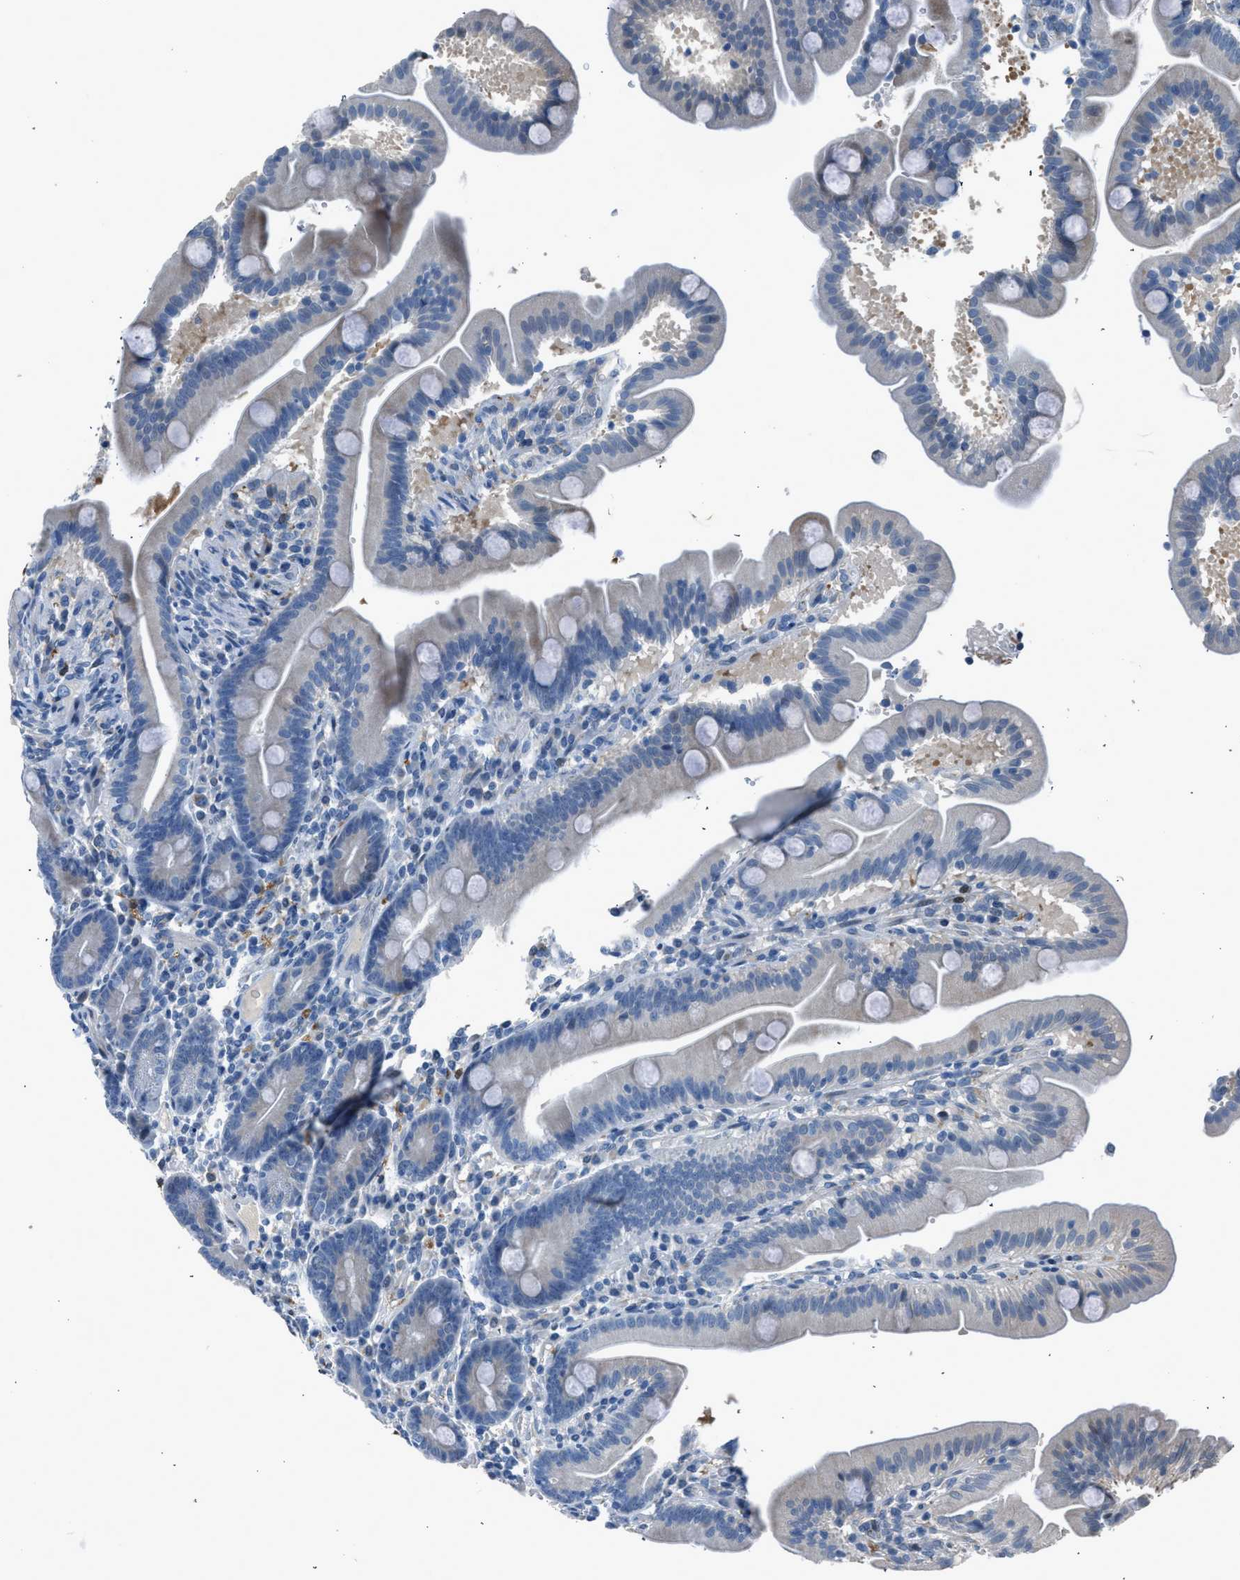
{"staining": {"intensity": "weak", "quantity": "<25%", "location": "cytoplasmic/membranous"}, "tissue": "duodenum", "cell_type": "Glandular cells", "image_type": "normal", "snomed": [{"axis": "morphology", "description": "Normal tissue, NOS"}, {"axis": "topography", "description": "Duodenum"}], "caption": "Immunohistochemistry (IHC) of benign human duodenum reveals no positivity in glandular cells. (DAB (3,3'-diaminobenzidine) IHC, high magnification).", "gene": "RNF41", "patient": {"sex": "male", "age": 54}}